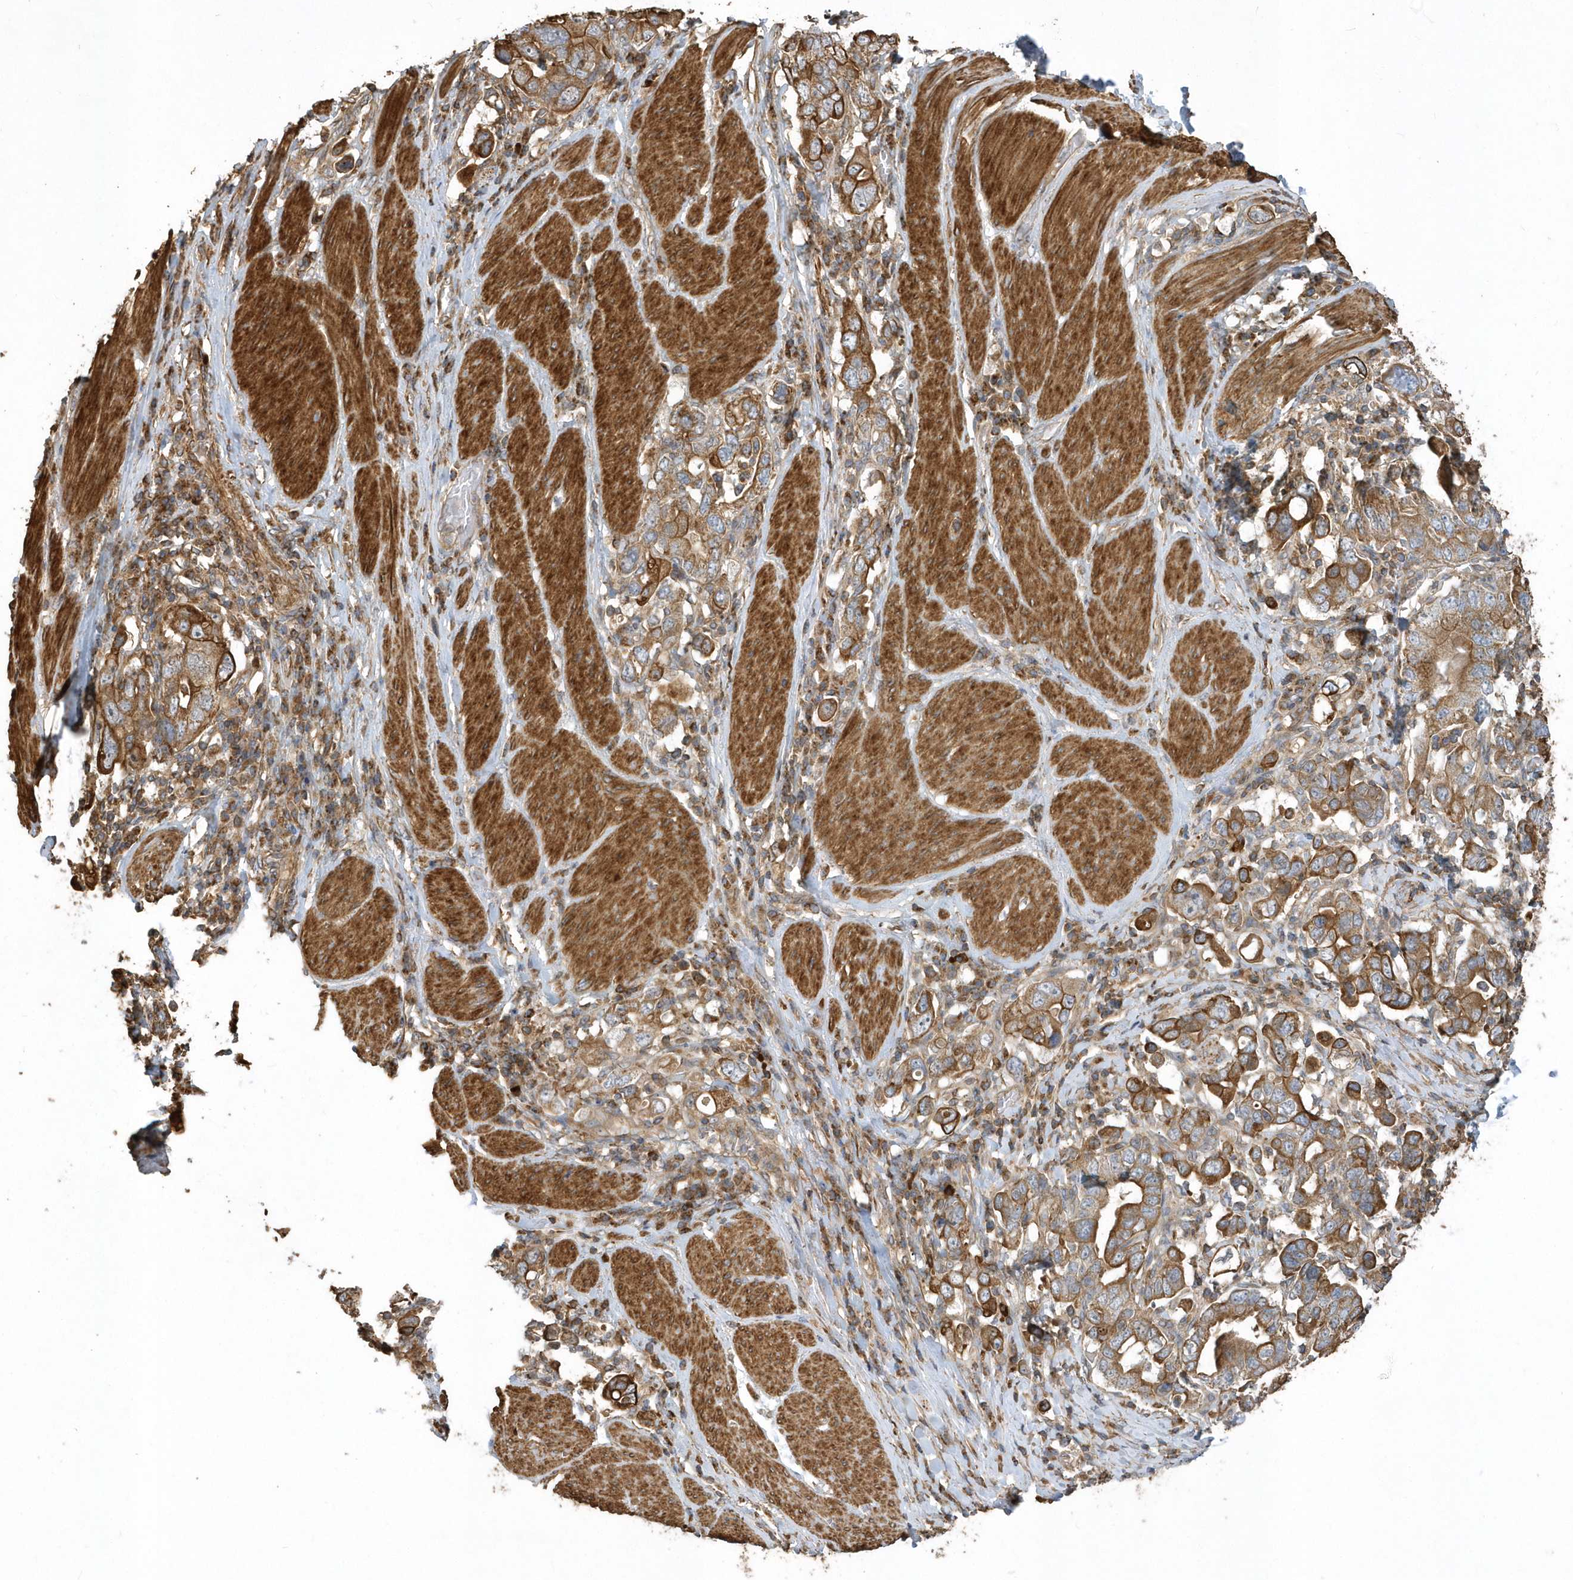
{"staining": {"intensity": "moderate", "quantity": ">75%", "location": "cytoplasmic/membranous"}, "tissue": "stomach cancer", "cell_type": "Tumor cells", "image_type": "cancer", "snomed": [{"axis": "morphology", "description": "Adenocarcinoma, NOS"}, {"axis": "topography", "description": "Stomach, upper"}], "caption": "Stomach cancer tissue shows moderate cytoplasmic/membranous expression in about >75% of tumor cells", "gene": "SENP8", "patient": {"sex": "male", "age": 62}}